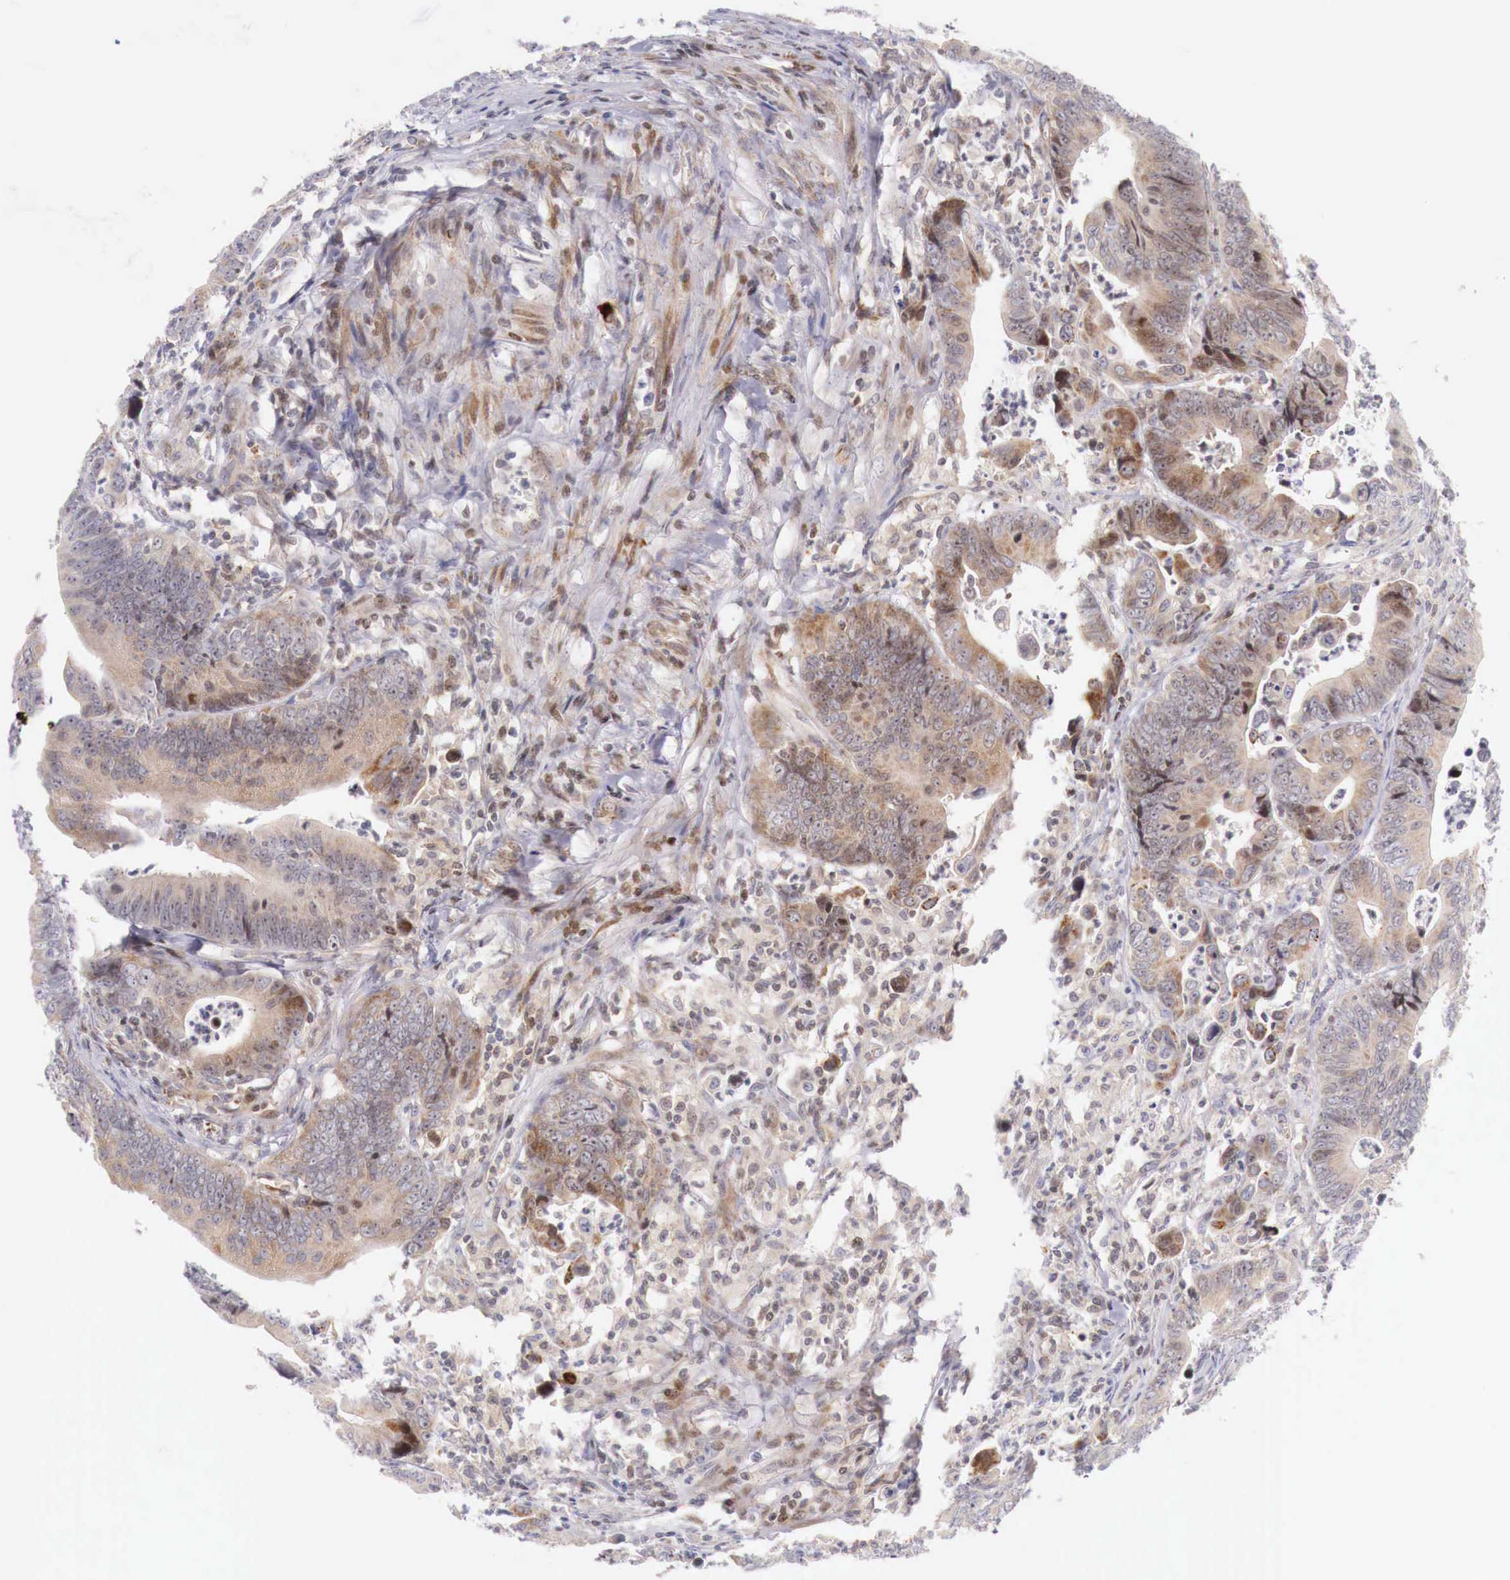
{"staining": {"intensity": "moderate", "quantity": "25%-75%", "location": "cytoplasmic/membranous"}, "tissue": "colorectal cancer", "cell_type": "Tumor cells", "image_type": "cancer", "snomed": [{"axis": "morphology", "description": "Adenocarcinoma, NOS"}, {"axis": "topography", "description": "Colon"}], "caption": "The histopathology image reveals a brown stain indicating the presence of a protein in the cytoplasmic/membranous of tumor cells in colorectal cancer.", "gene": "CLCN5", "patient": {"sex": "female", "age": 78}}